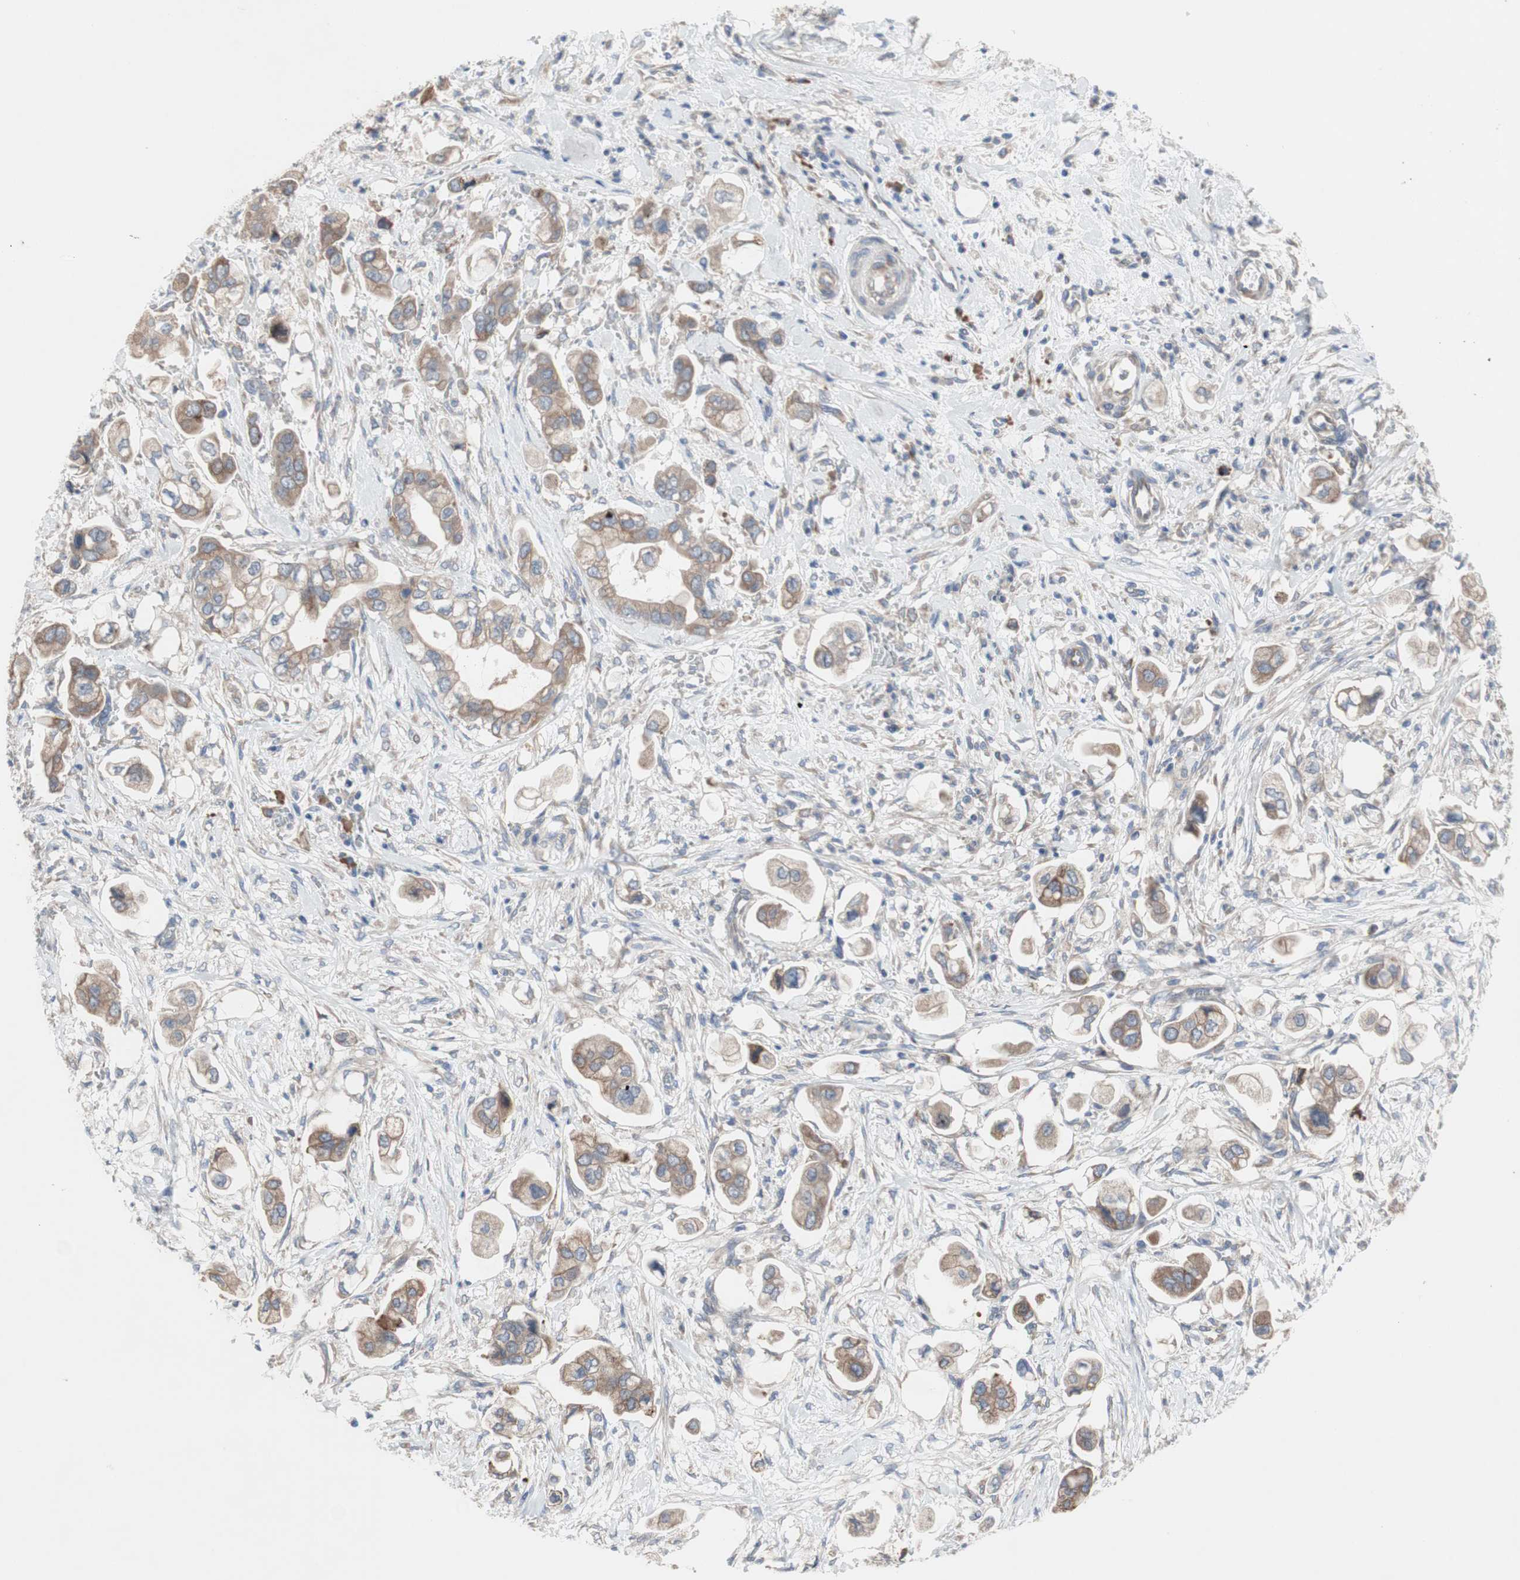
{"staining": {"intensity": "moderate", "quantity": ">75%", "location": "cytoplasmic/membranous"}, "tissue": "stomach cancer", "cell_type": "Tumor cells", "image_type": "cancer", "snomed": [{"axis": "morphology", "description": "Adenocarcinoma, NOS"}, {"axis": "topography", "description": "Stomach"}], "caption": "Tumor cells reveal medium levels of moderate cytoplasmic/membranous positivity in approximately >75% of cells in adenocarcinoma (stomach). (DAB (3,3'-diaminobenzidine) IHC, brown staining for protein, blue staining for nuclei).", "gene": "TTC14", "patient": {"sex": "male", "age": 62}}